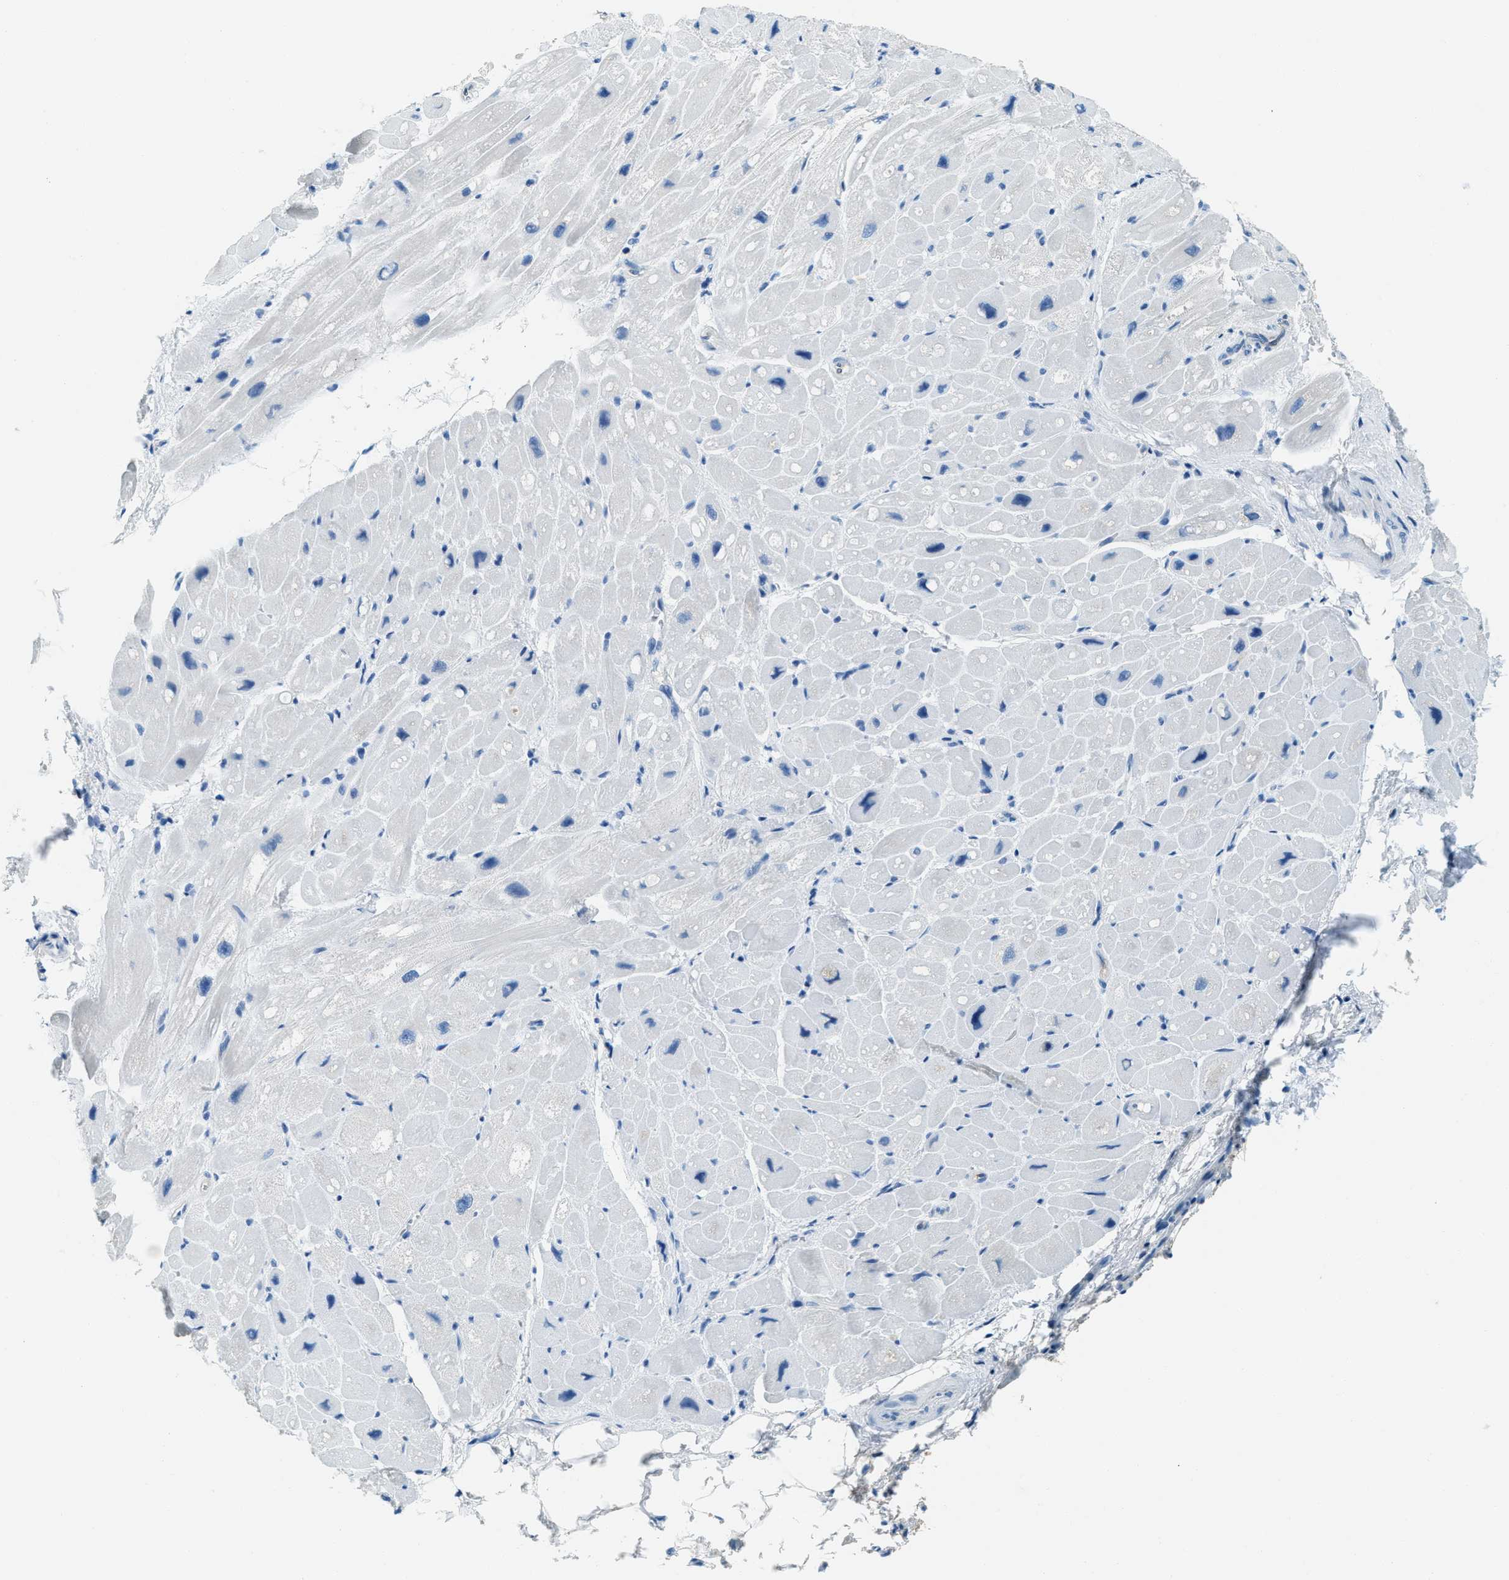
{"staining": {"intensity": "negative", "quantity": "none", "location": "none"}, "tissue": "heart muscle", "cell_type": "Cardiomyocytes", "image_type": "normal", "snomed": [{"axis": "morphology", "description": "Normal tissue, NOS"}, {"axis": "topography", "description": "Heart"}], "caption": "This is an immunohistochemistry image of unremarkable human heart muscle. There is no positivity in cardiomyocytes.", "gene": "MATCAP2", "patient": {"sex": "male", "age": 49}}